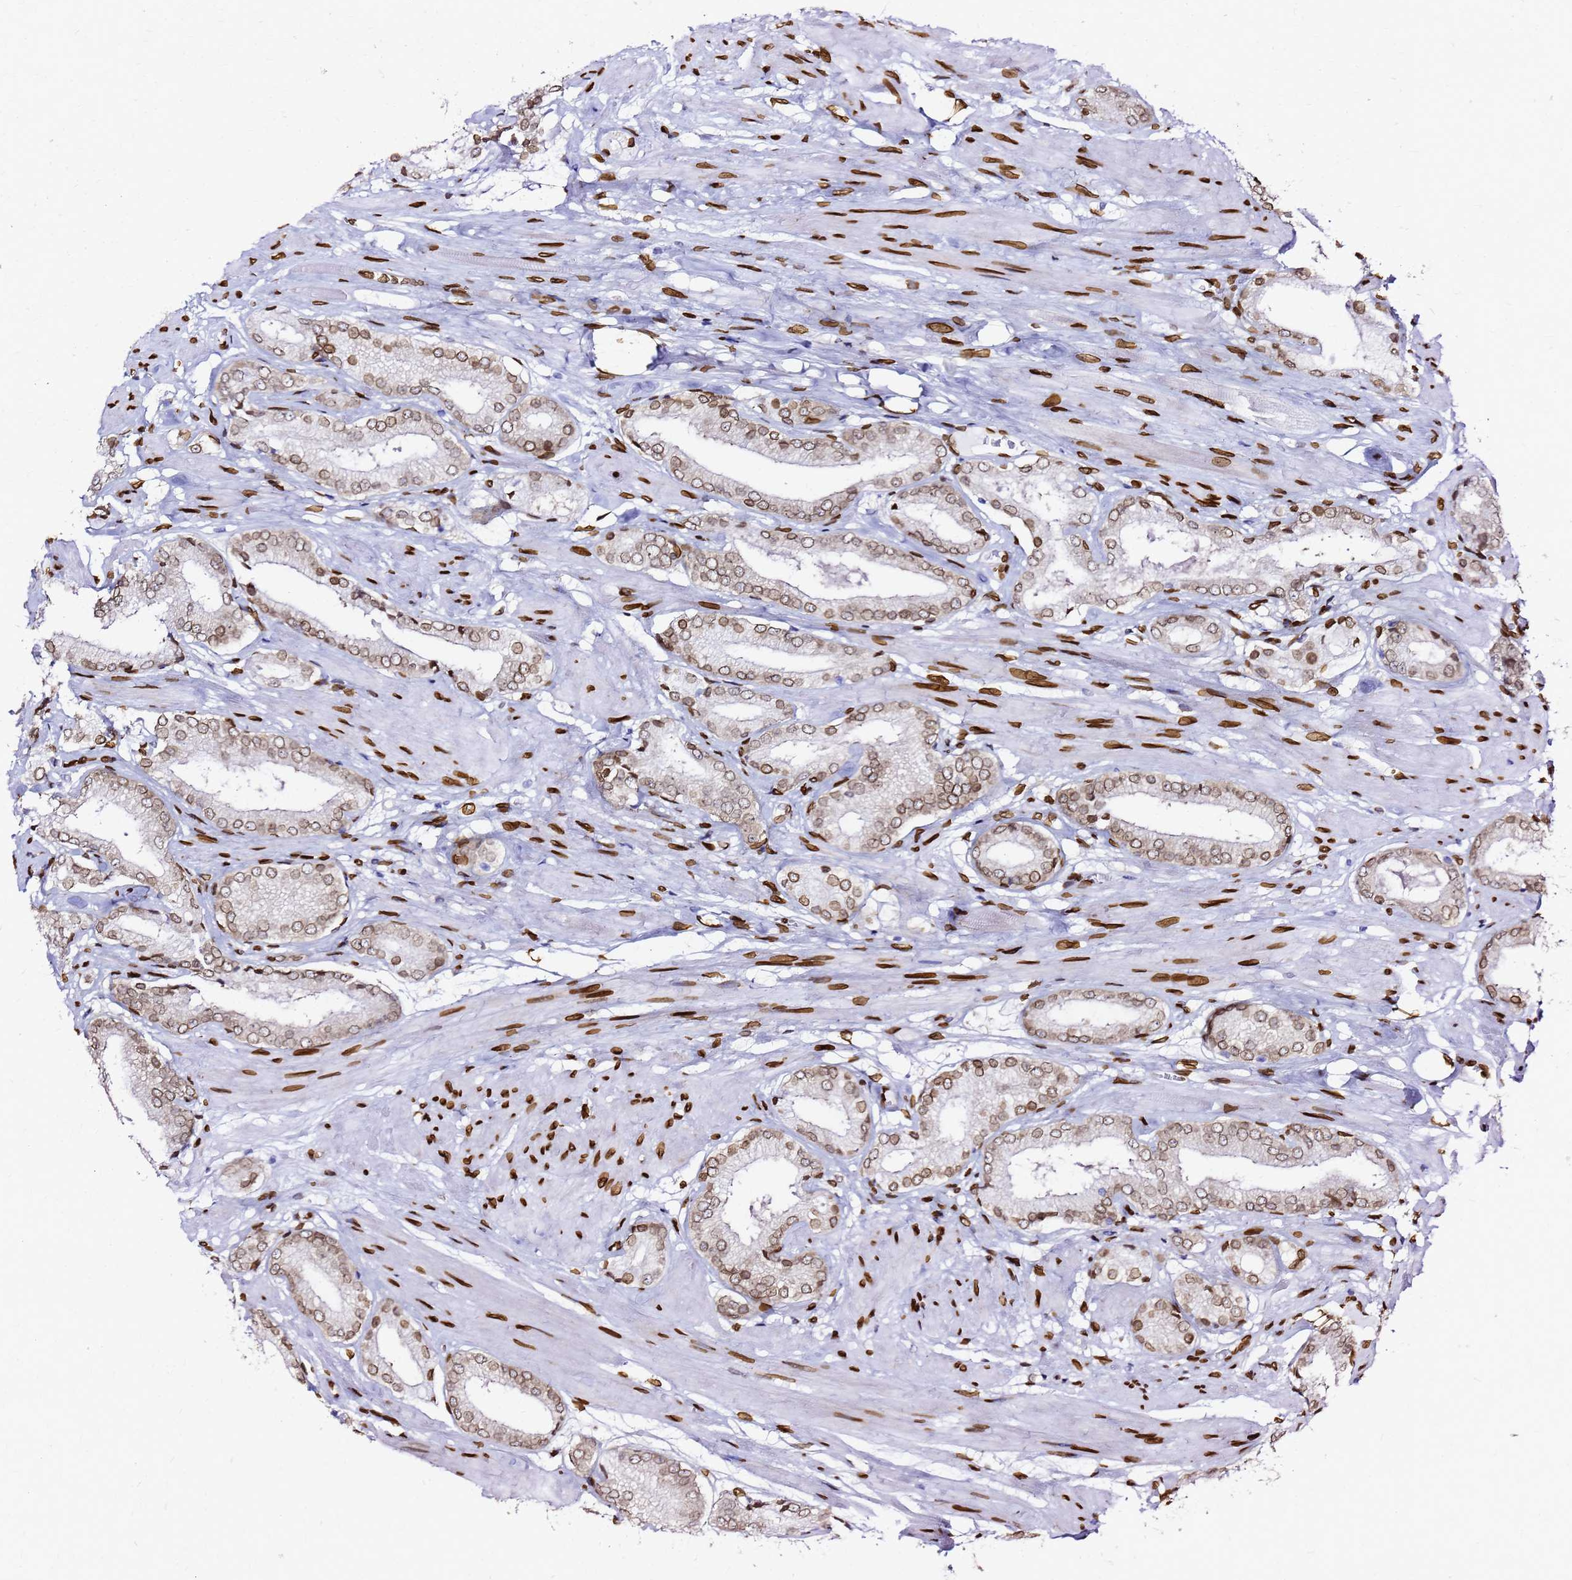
{"staining": {"intensity": "moderate", "quantity": ">75%", "location": "cytoplasmic/membranous,nuclear"}, "tissue": "prostate cancer", "cell_type": "Tumor cells", "image_type": "cancer", "snomed": [{"axis": "morphology", "description": "Adenocarcinoma, High grade"}, {"axis": "topography", "description": "Prostate and seminal vesicle, NOS"}], "caption": "Immunohistochemical staining of human prostate cancer shows moderate cytoplasmic/membranous and nuclear protein staining in approximately >75% of tumor cells. The protein is stained brown, and the nuclei are stained in blue (DAB (3,3'-diaminobenzidine) IHC with brightfield microscopy, high magnification).", "gene": "C6orf141", "patient": {"sex": "male", "age": 64}}